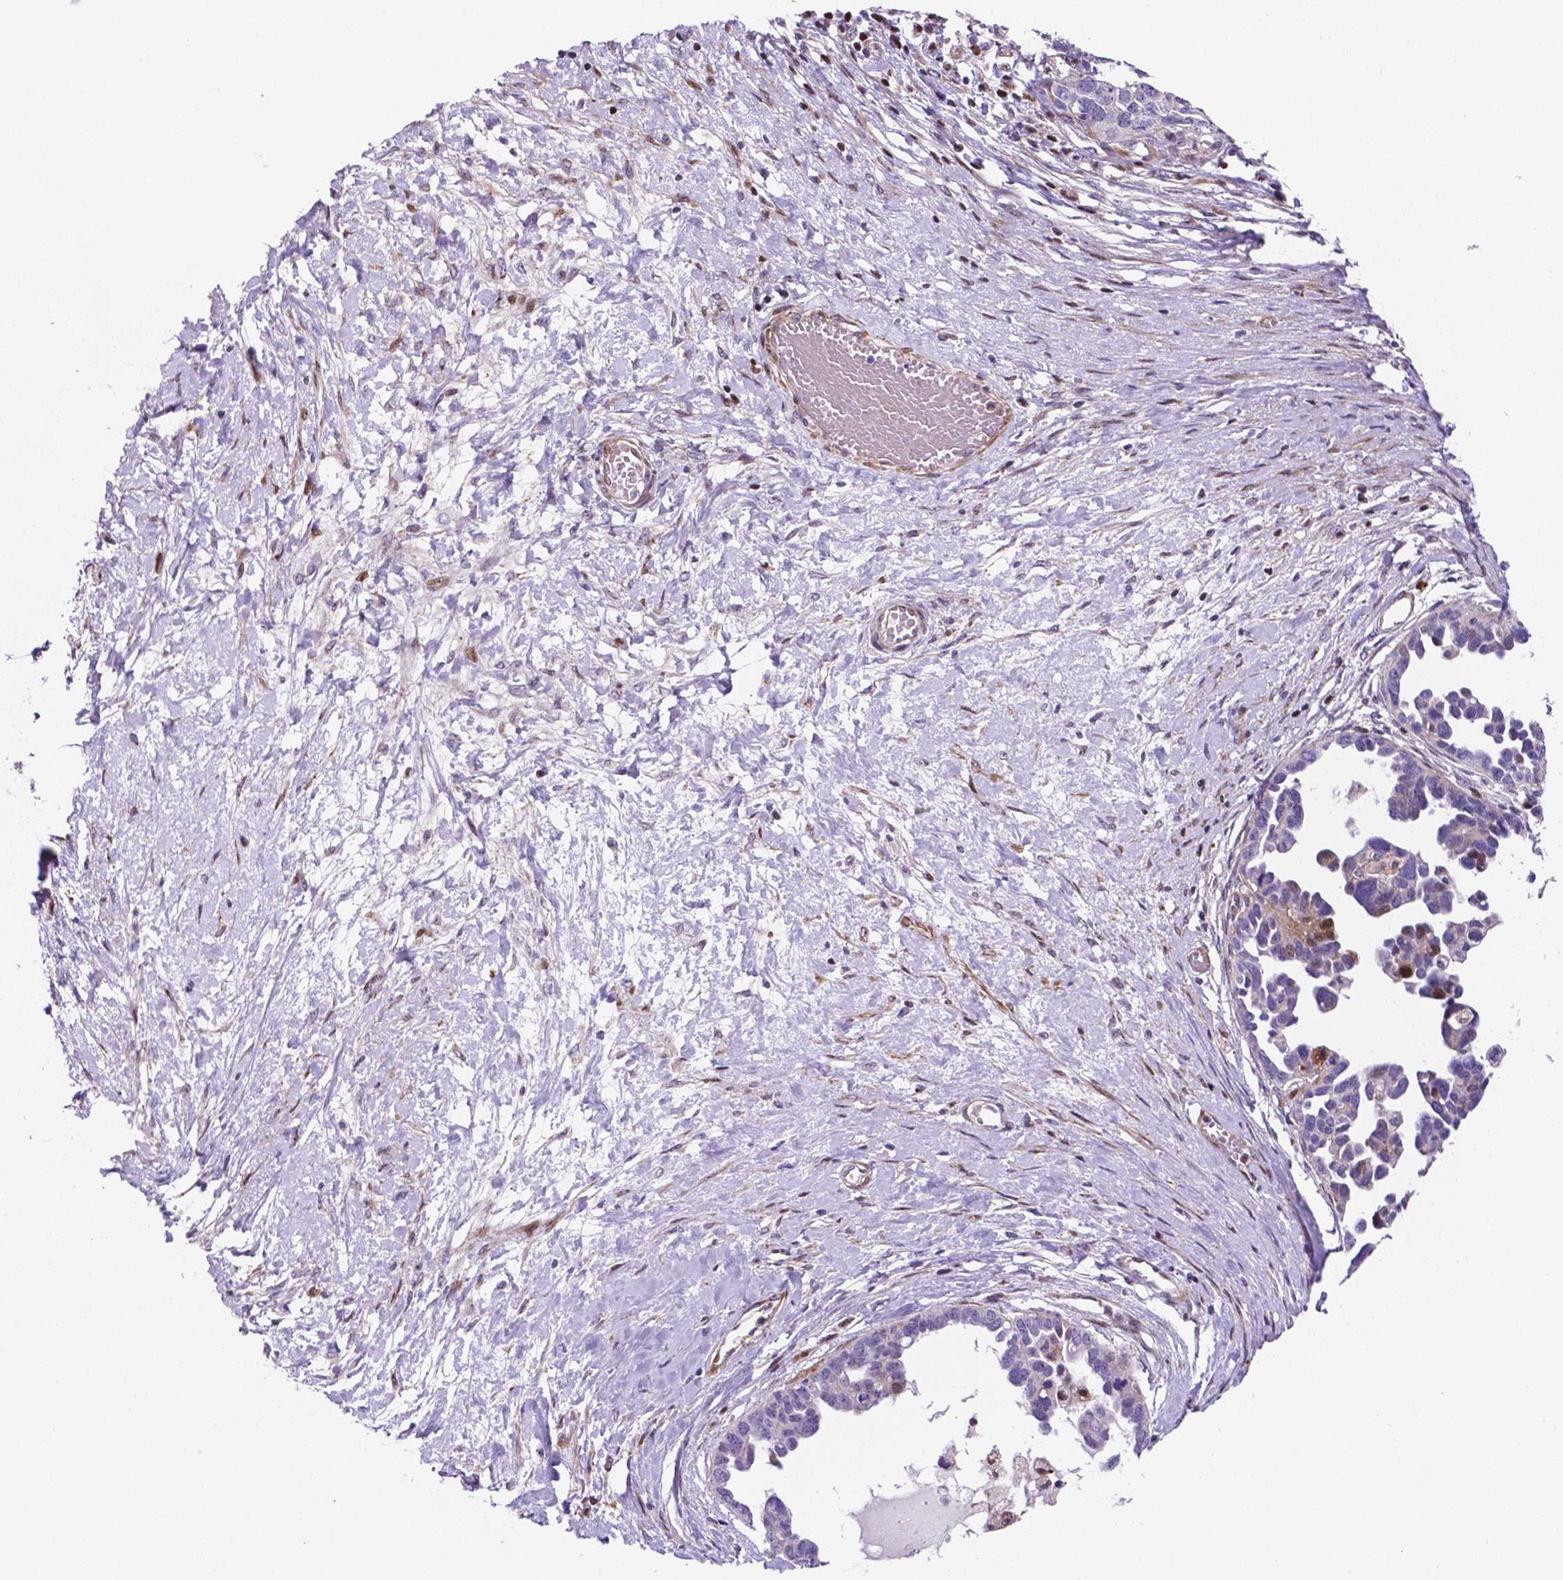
{"staining": {"intensity": "moderate", "quantity": "<25%", "location": "nuclear"}, "tissue": "ovarian cancer", "cell_type": "Tumor cells", "image_type": "cancer", "snomed": [{"axis": "morphology", "description": "Cystadenocarcinoma, serous, NOS"}, {"axis": "topography", "description": "Ovary"}], "caption": "The histopathology image reveals staining of ovarian cancer, revealing moderate nuclear protein expression (brown color) within tumor cells.", "gene": "TM4SF20", "patient": {"sex": "female", "age": 54}}